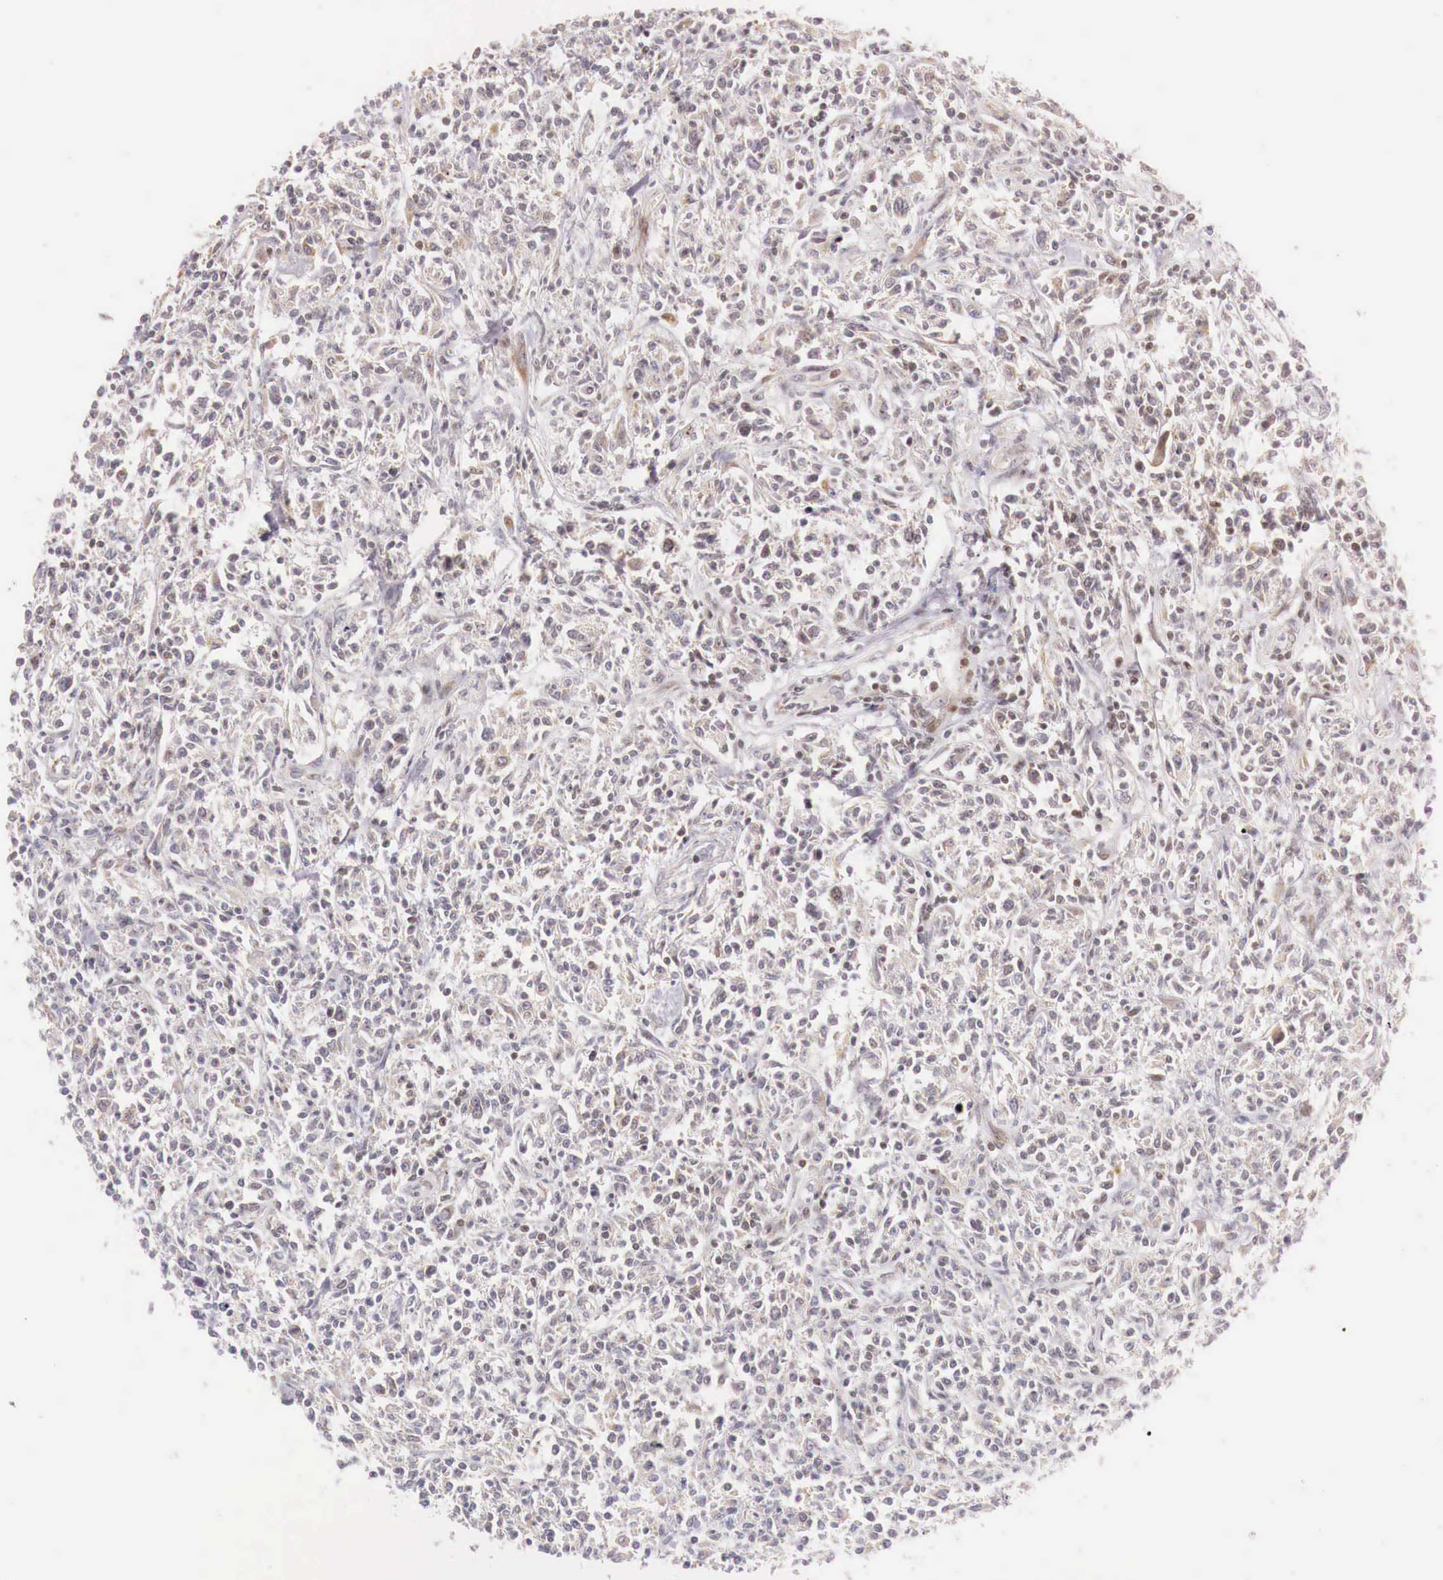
{"staining": {"intensity": "weak", "quantity": "25%-75%", "location": "nuclear"}, "tissue": "lymphoma", "cell_type": "Tumor cells", "image_type": "cancer", "snomed": [{"axis": "morphology", "description": "Malignant lymphoma, non-Hodgkin's type, Low grade"}, {"axis": "topography", "description": "Small intestine"}], "caption": "Immunohistochemical staining of malignant lymphoma, non-Hodgkin's type (low-grade) reveals low levels of weak nuclear expression in approximately 25%-75% of tumor cells.", "gene": "CLCN5", "patient": {"sex": "female", "age": 59}}